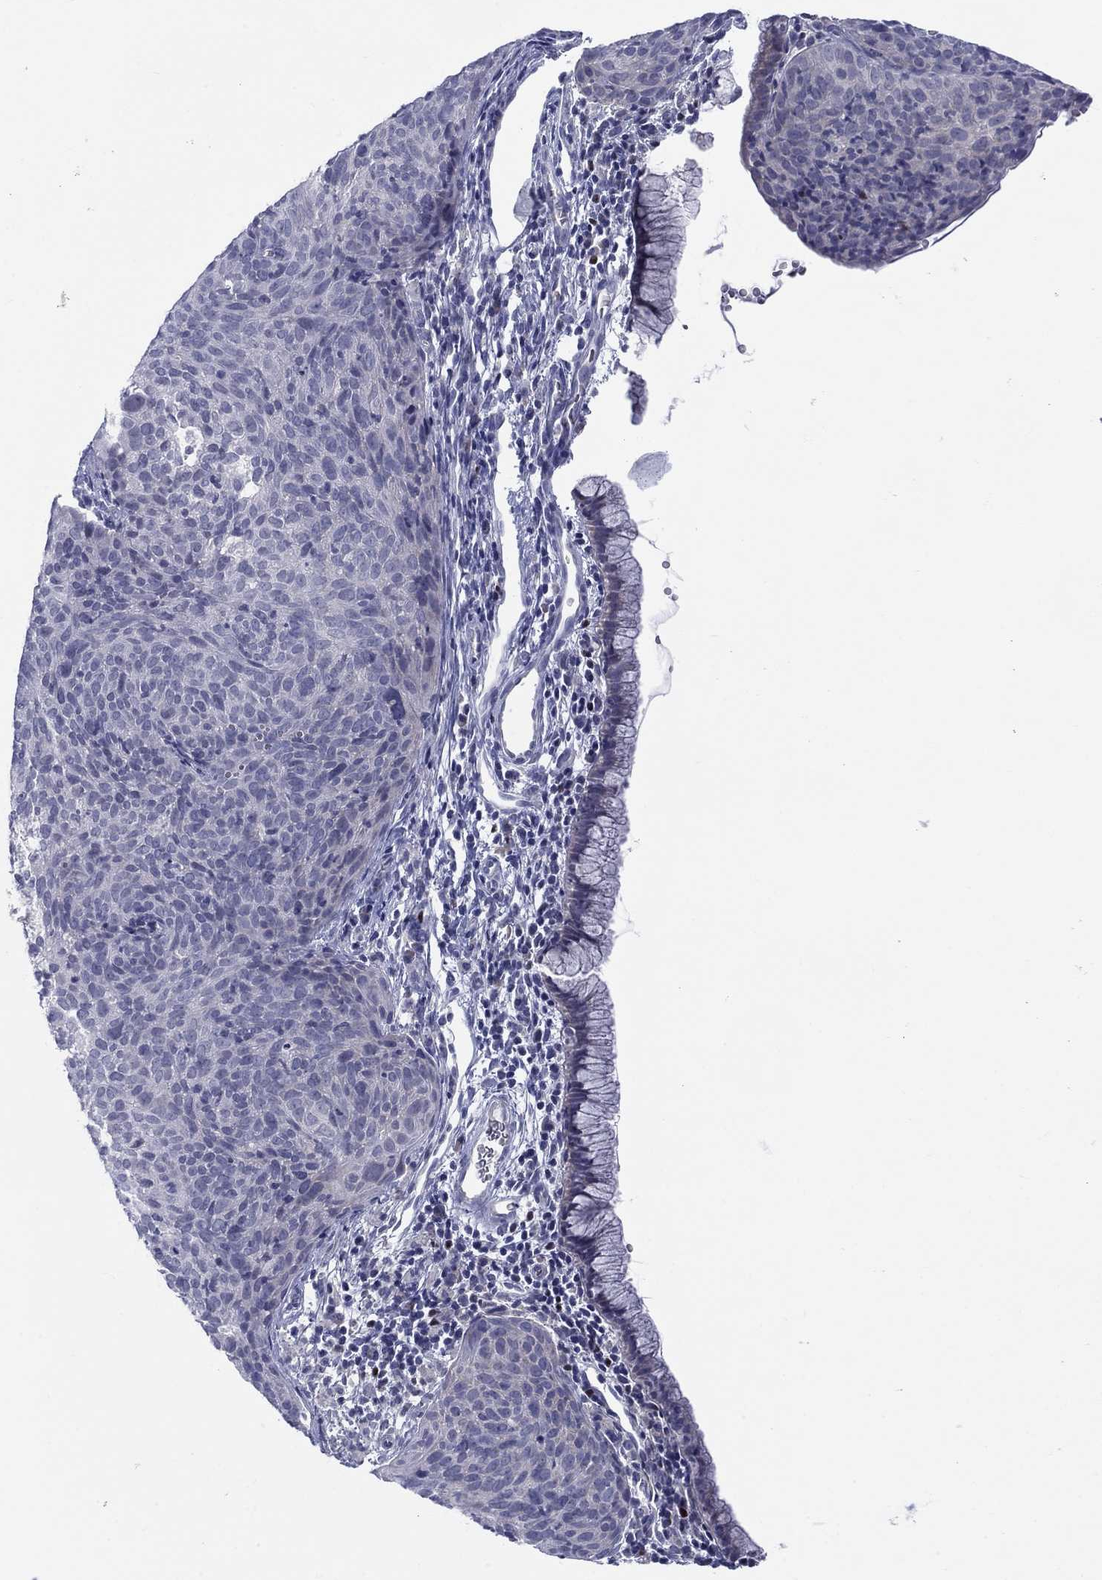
{"staining": {"intensity": "negative", "quantity": "none", "location": "none"}, "tissue": "cervical cancer", "cell_type": "Tumor cells", "image_type": "cancer", "snomed": [{"axis": "morphology", "description": "Squamous cell carcinoma, NOS"}, {"axis": "topography", "description": "Cervix"}], "caption": "A histopathology image of human cervical squamous cell carcinoma is negative for staining in tumor cells.", "gene": "CACNA1A", "patient": {"sex": "female", "age": 39}}